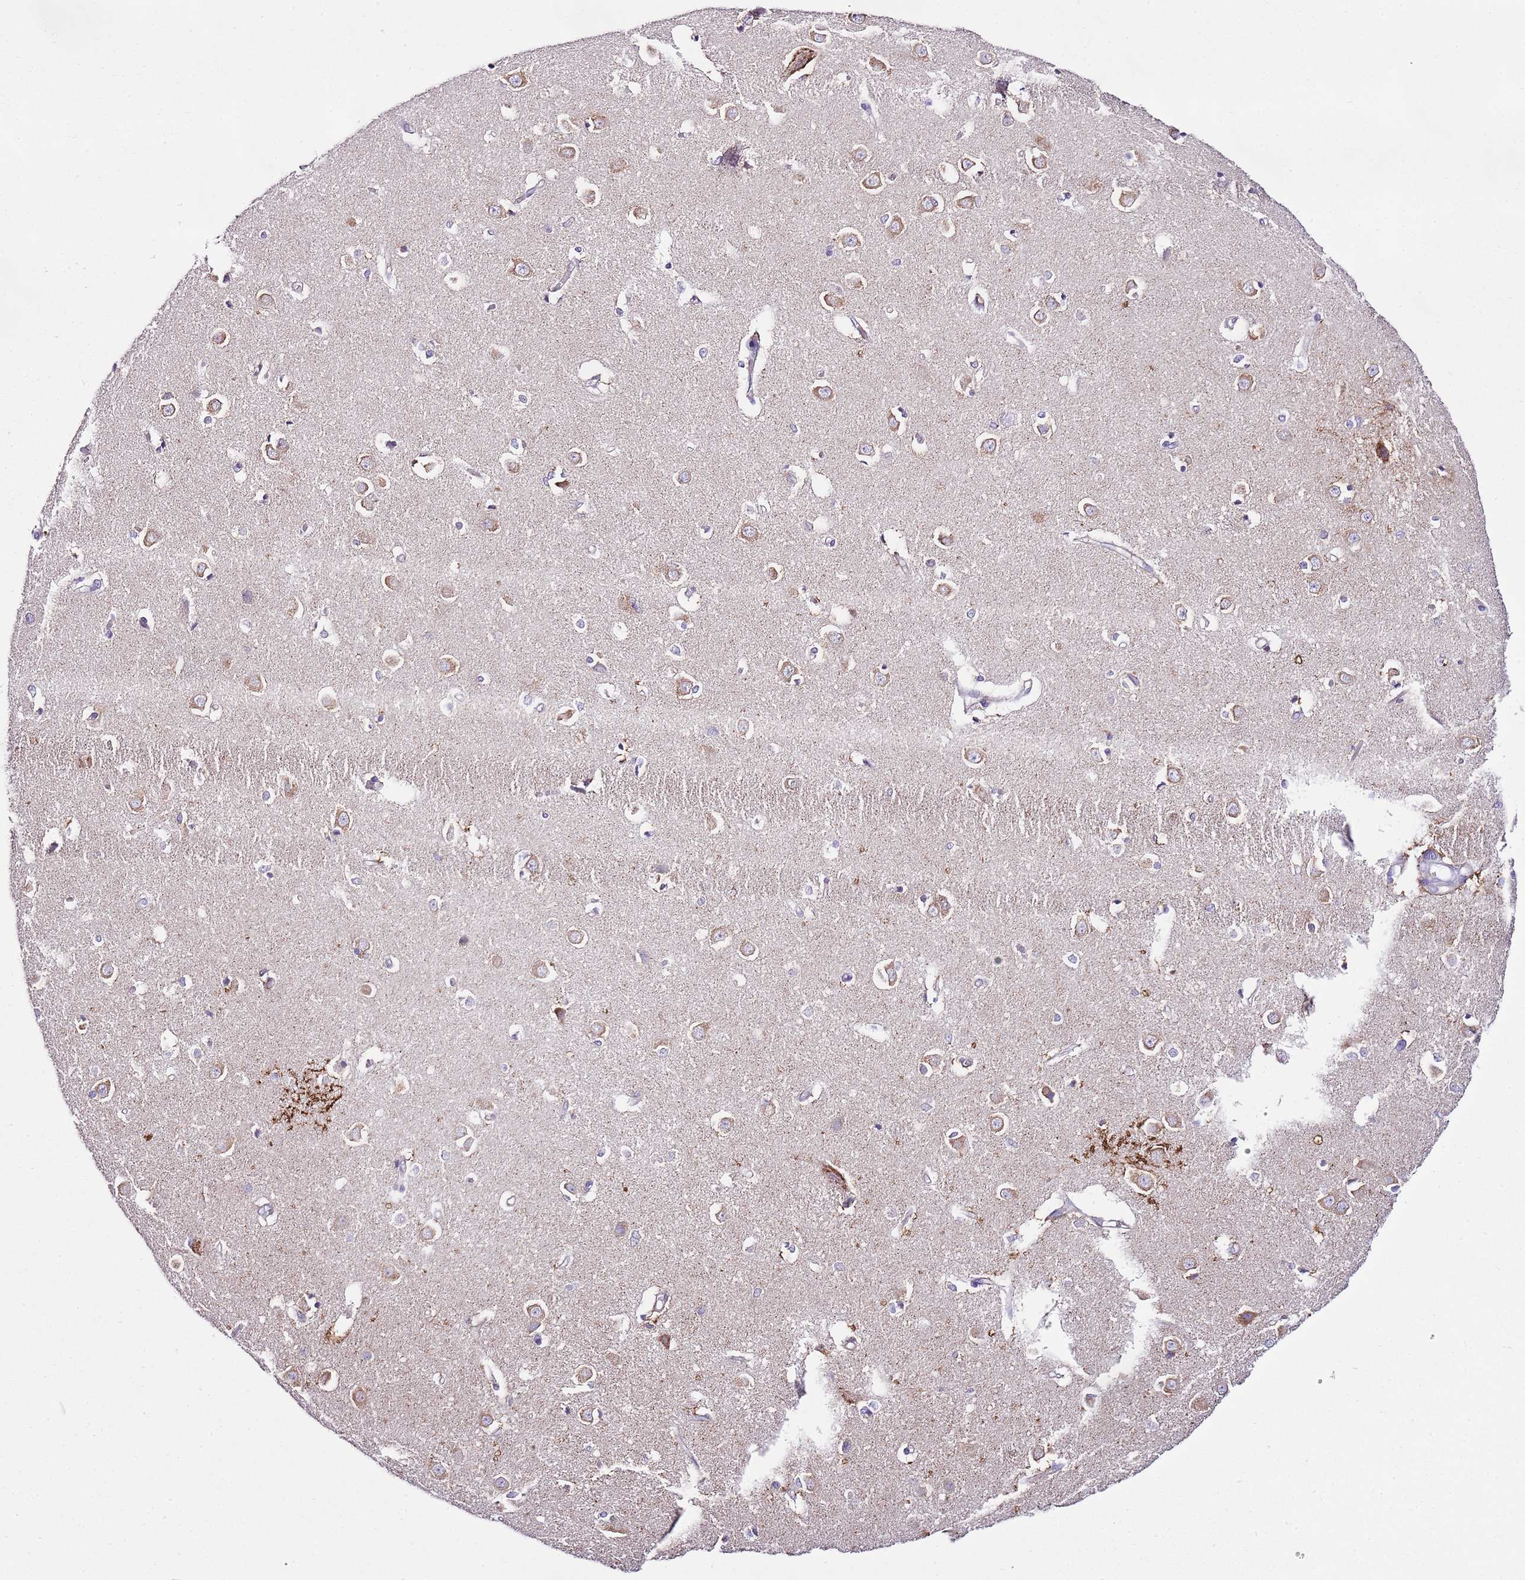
{"staining": {"intensity": "strong", "quantity": "<25%", "location": "cytoplasmic/membranous"}, "tissue": "caudate", "cell_type": "Glial cells", "image_type": "normal", "snomed": [{"axis": "morphology", "description": "Normal tissue, NOS"}, {"axis": "topography", "description": "Lateral ventricle wall"}], "caption": "Immunohistochemical staining of normal human caudate exhibits medium levels of strong cytoplasmic/membranous expression in about <25% of glial cells. (brown staining indicates protein expression, while blue staining denotes nuclei).", "gene": "RPS10", "patient": {"sex": "male", "age": 37}}